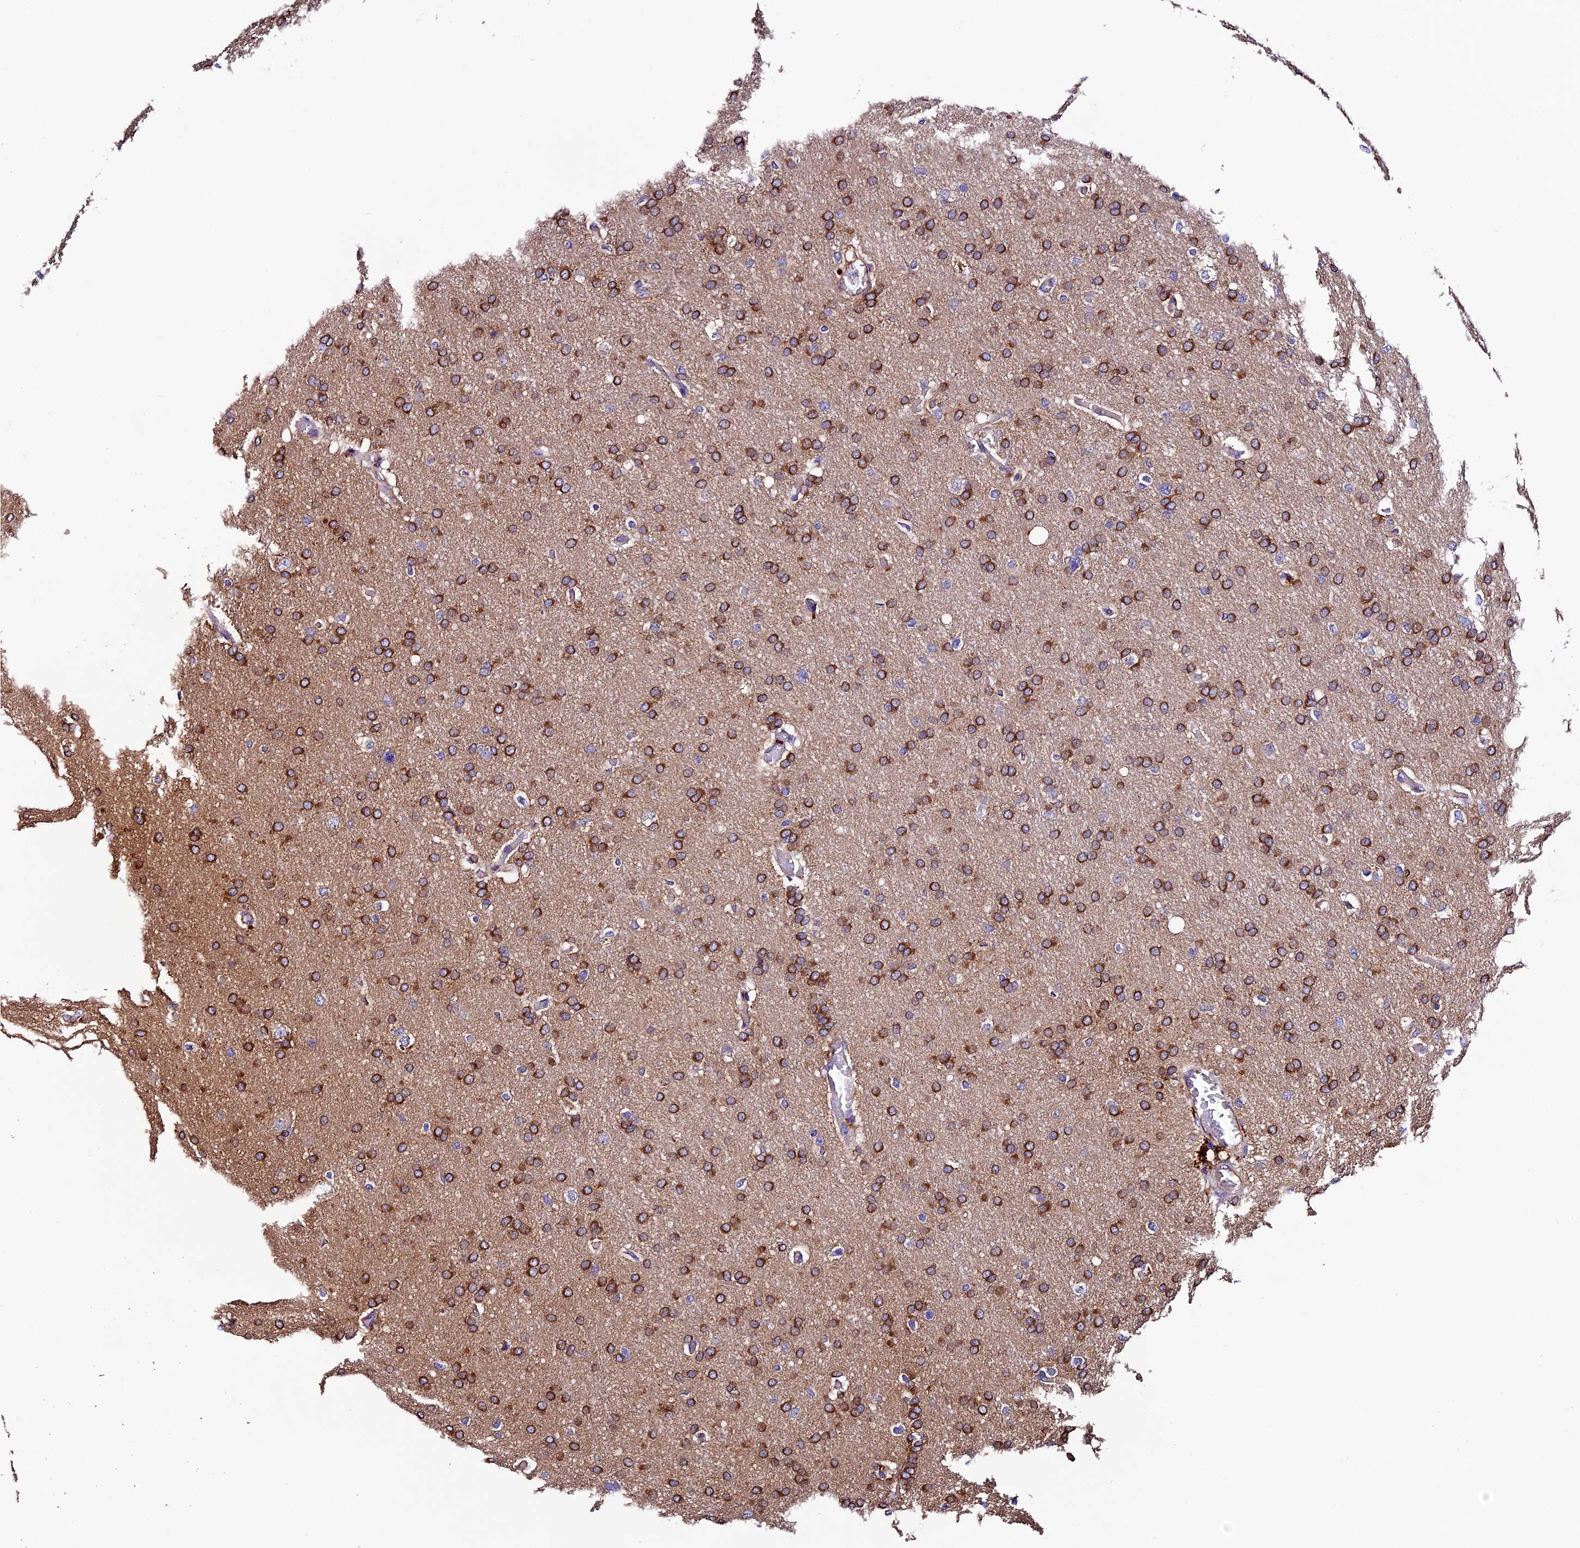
{"staining": {"intensity": "strong", "quantity": ">75%", "location": "cytoplasmic/membranous"}, "tissue": "glioma", "cell_type": "Tumor cells", "image_type": "cancer", "snomed": [{"axis": "morphology", "description": "Glioma, malignant, High grade"}, {"axis": "topography", "description": "Cerebral cortex"}], "caption": "High-magnification brightfield microscopy of malignant glioma (high-grade) stained with DAB (brown) and counterstained with hematoxylin (blue). tumor cells exhibit strong cytoplasmic/membranous expression is appreciated in about>75% of cells.", "gene": "CLN5", "patient": {"sex": "female", "age": 36}}